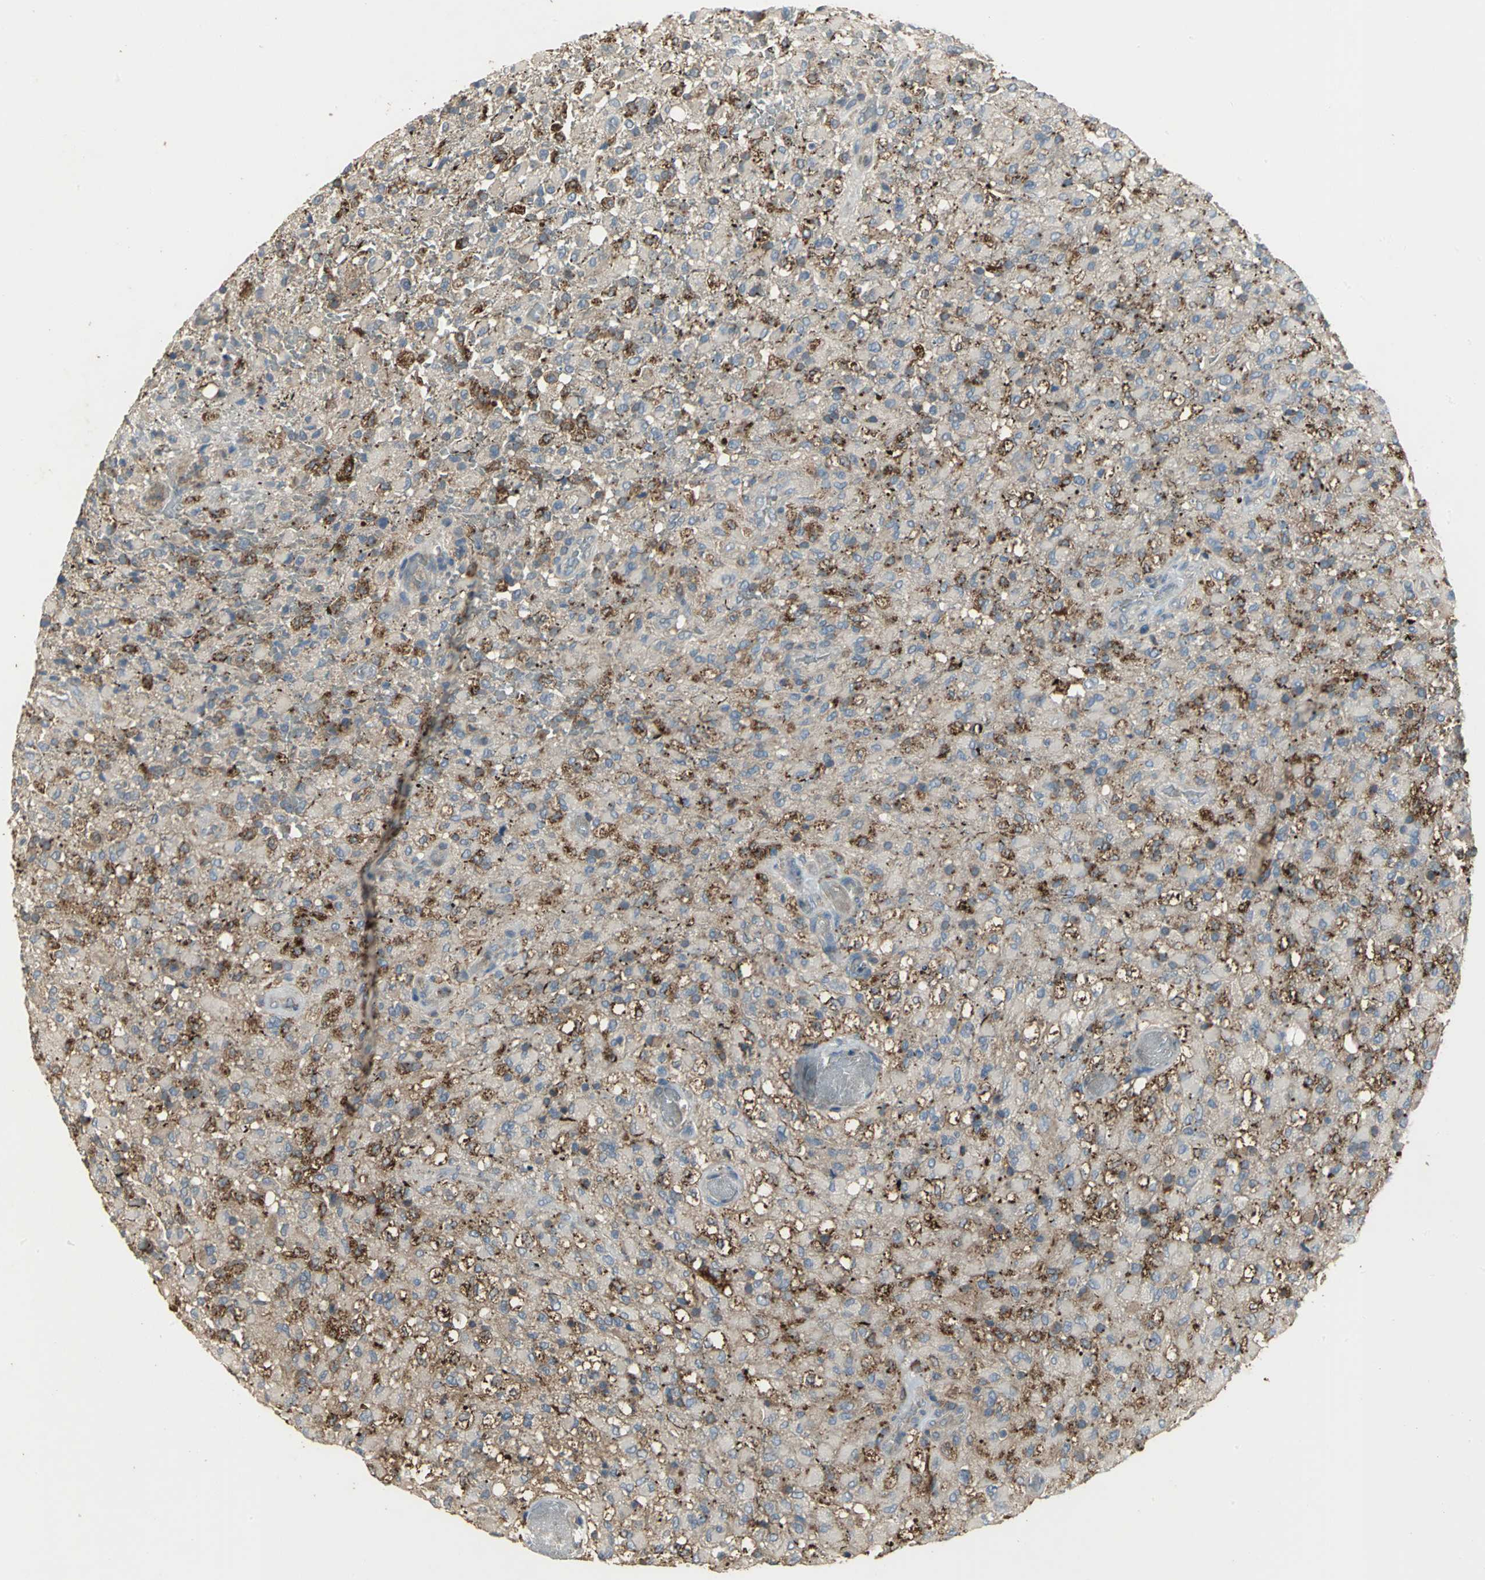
{"staining": {"intensity": "weak", "quantity": ">75%", "location": "cytoplasmic/membranous"}, "tissue": "glioma", "cell_type": "Tumor cells", "image_type": "cancer", "snomed": [{"axis": "morphology", "description": "Glioma, malignant, High grade"}, {"axis": "topography", "description": "Brain"}], "caption": "Immunohistochemical staining of human malignant high-grade glioma reveals weak cytoplasmic/membranous protein staining in approximately >75% of tumor cells.", "gene": "MET", "patient": {"sex": "male", "age": 71}}